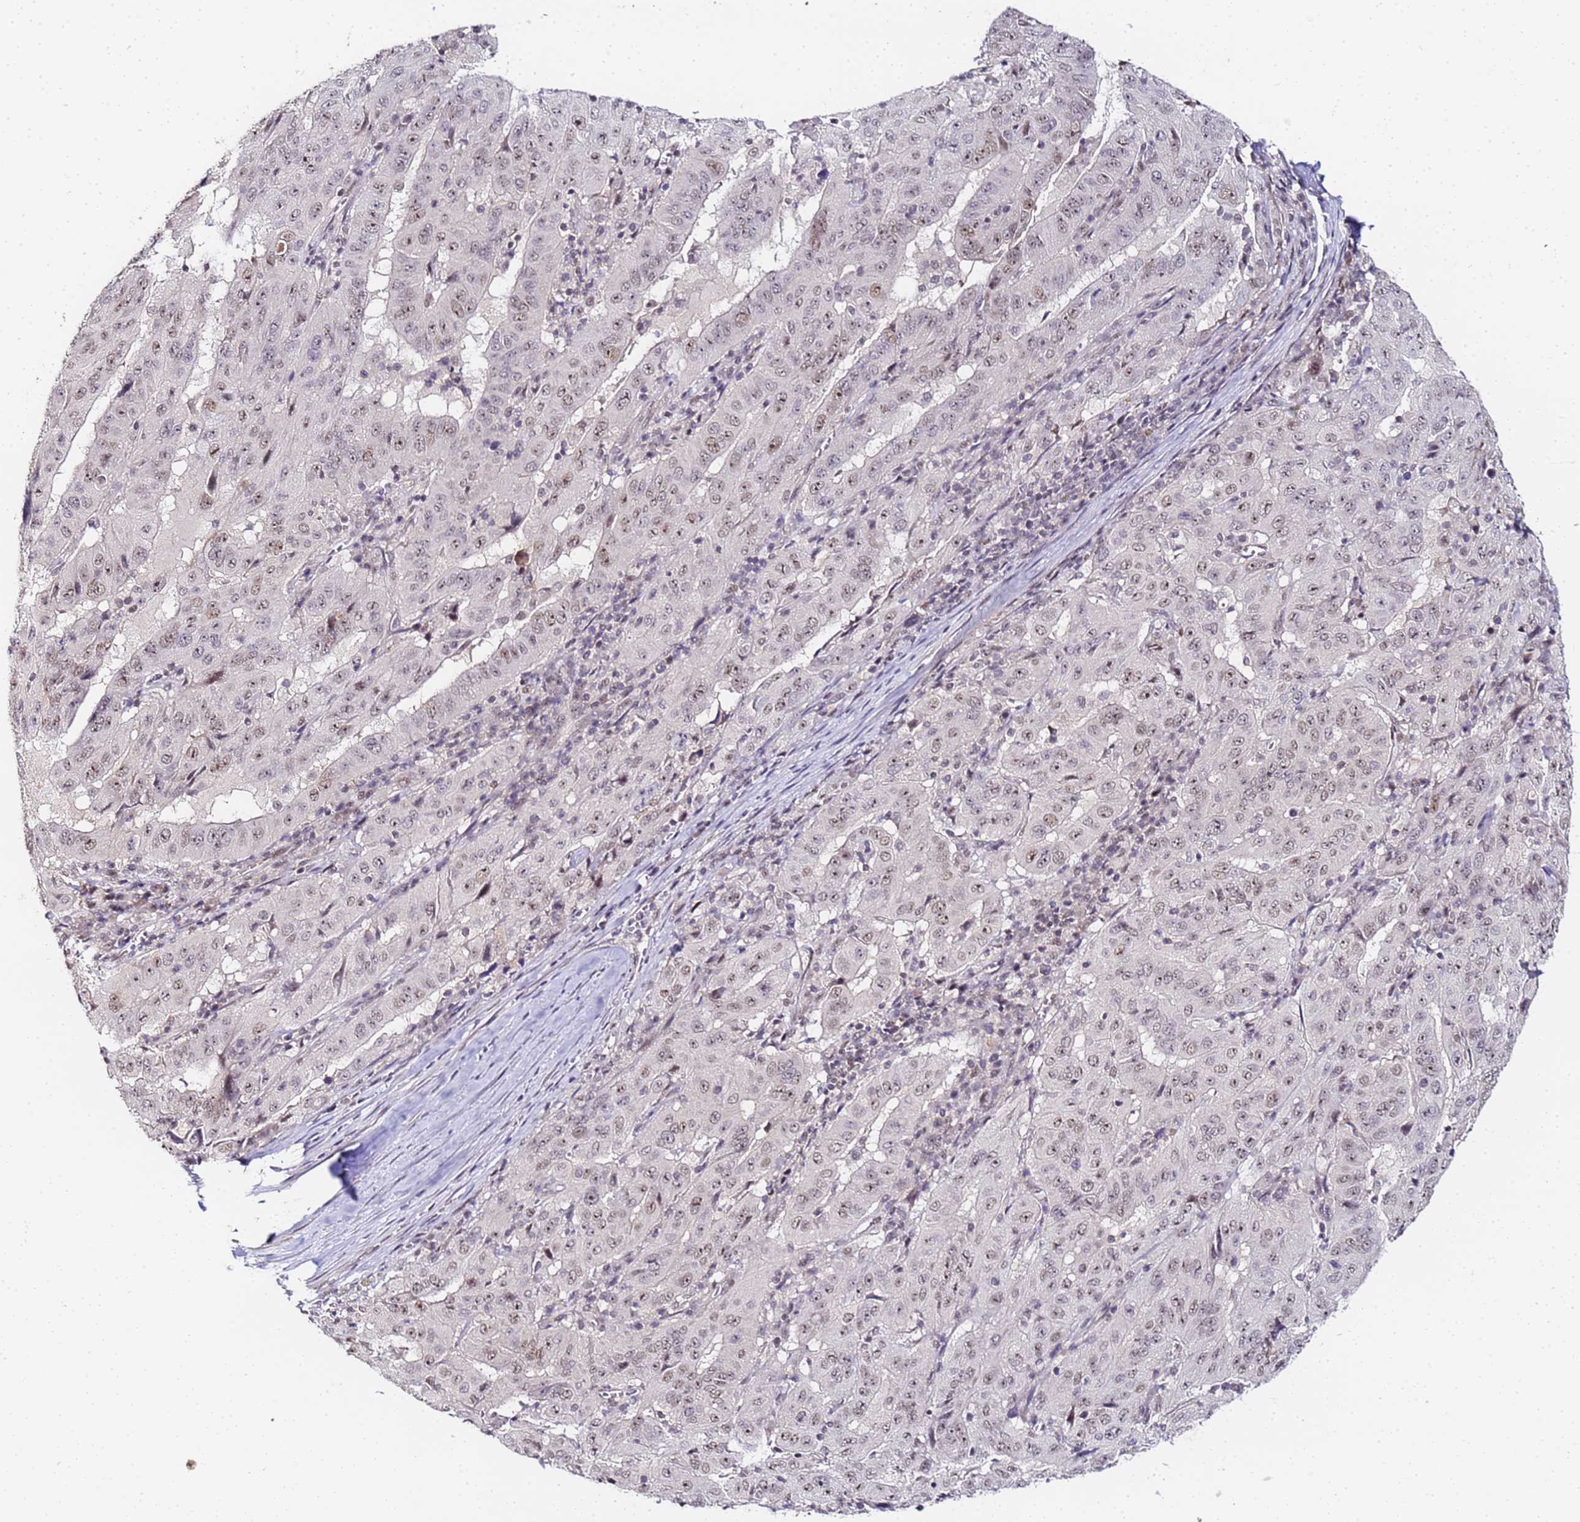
{"staining": {"intensity": "weak", "quantity": "25%-75%", "location": "nuclear"}, "tissue": "pancreatic cancer", "cell_type": "Tumor cells", "image_type": "cancer", "snomed": [{"axis": "morphology", "description": "Adenocarcinoma, NOS"}, {"axis": "topography", "description": "Pancreas"}], "caption": "Human pancreatic adenocarcinoma stained with a brown dye exhibits weak nuclear positive positivity in about 25%-75% of tumor cells.", "gene": "LSM3", "patient": {"sex": "male", "age": 63}}